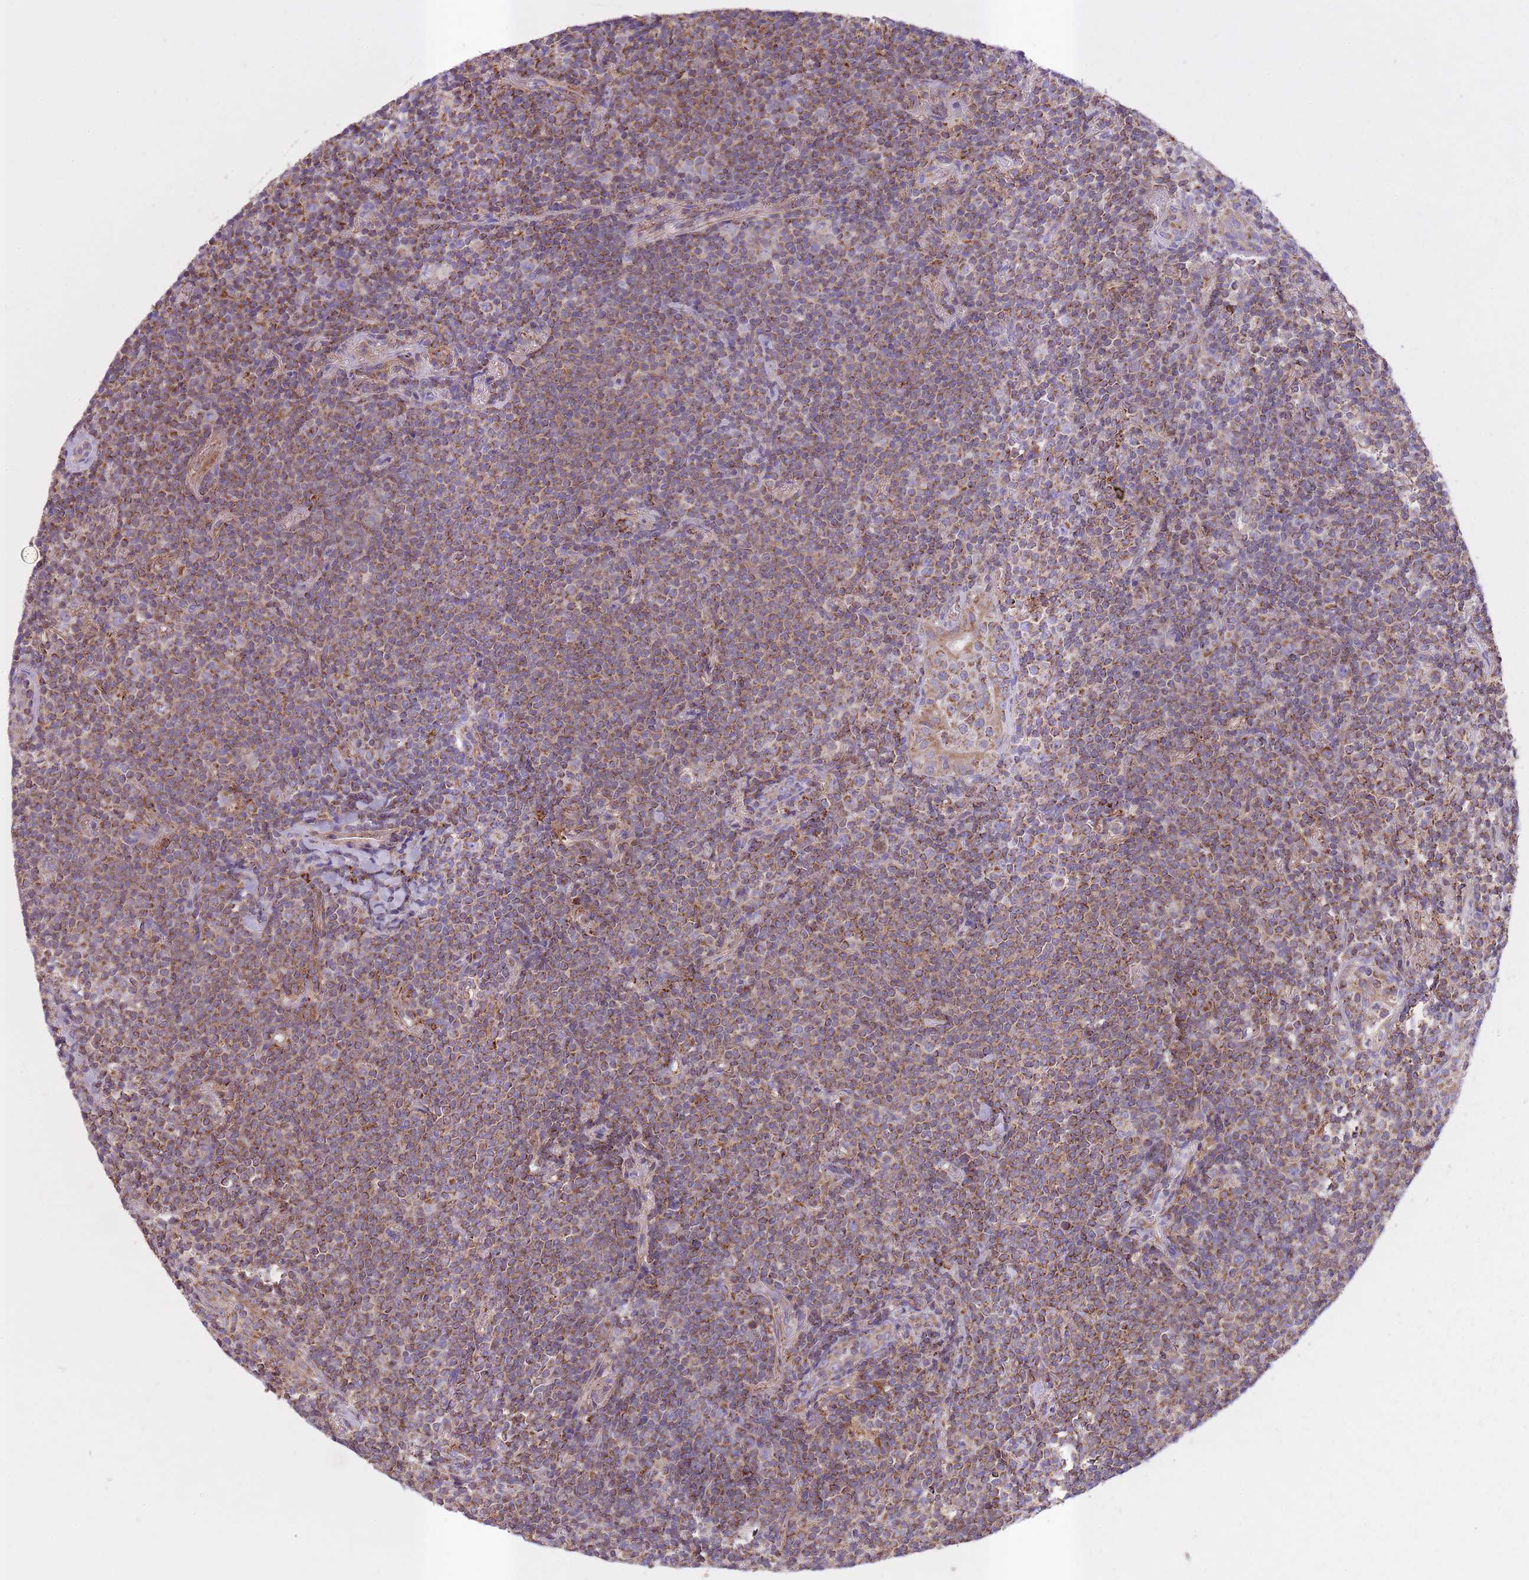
{"staining": {"intensity": "strong", "quantity": ">75%", "location": "cytoplasmic/membranous"}, "tissue": "lymphoma", "cell_type": "Tumor cells", "image_type": "cancer", "snomed": [{"axis": "morphology", "description": "Malignant lymphoma, non-Hodgkin's type, Low grade"}, {"axis": "topography", "description": "Lung"}], "caption": "Protein expression analysis of lymphoma demonstrates strong cytoplasmic/membranous staining in about >75% of tumor cells.", "gene": "ST3GAL3", "patient": {"sex": "female", "age": 71}}